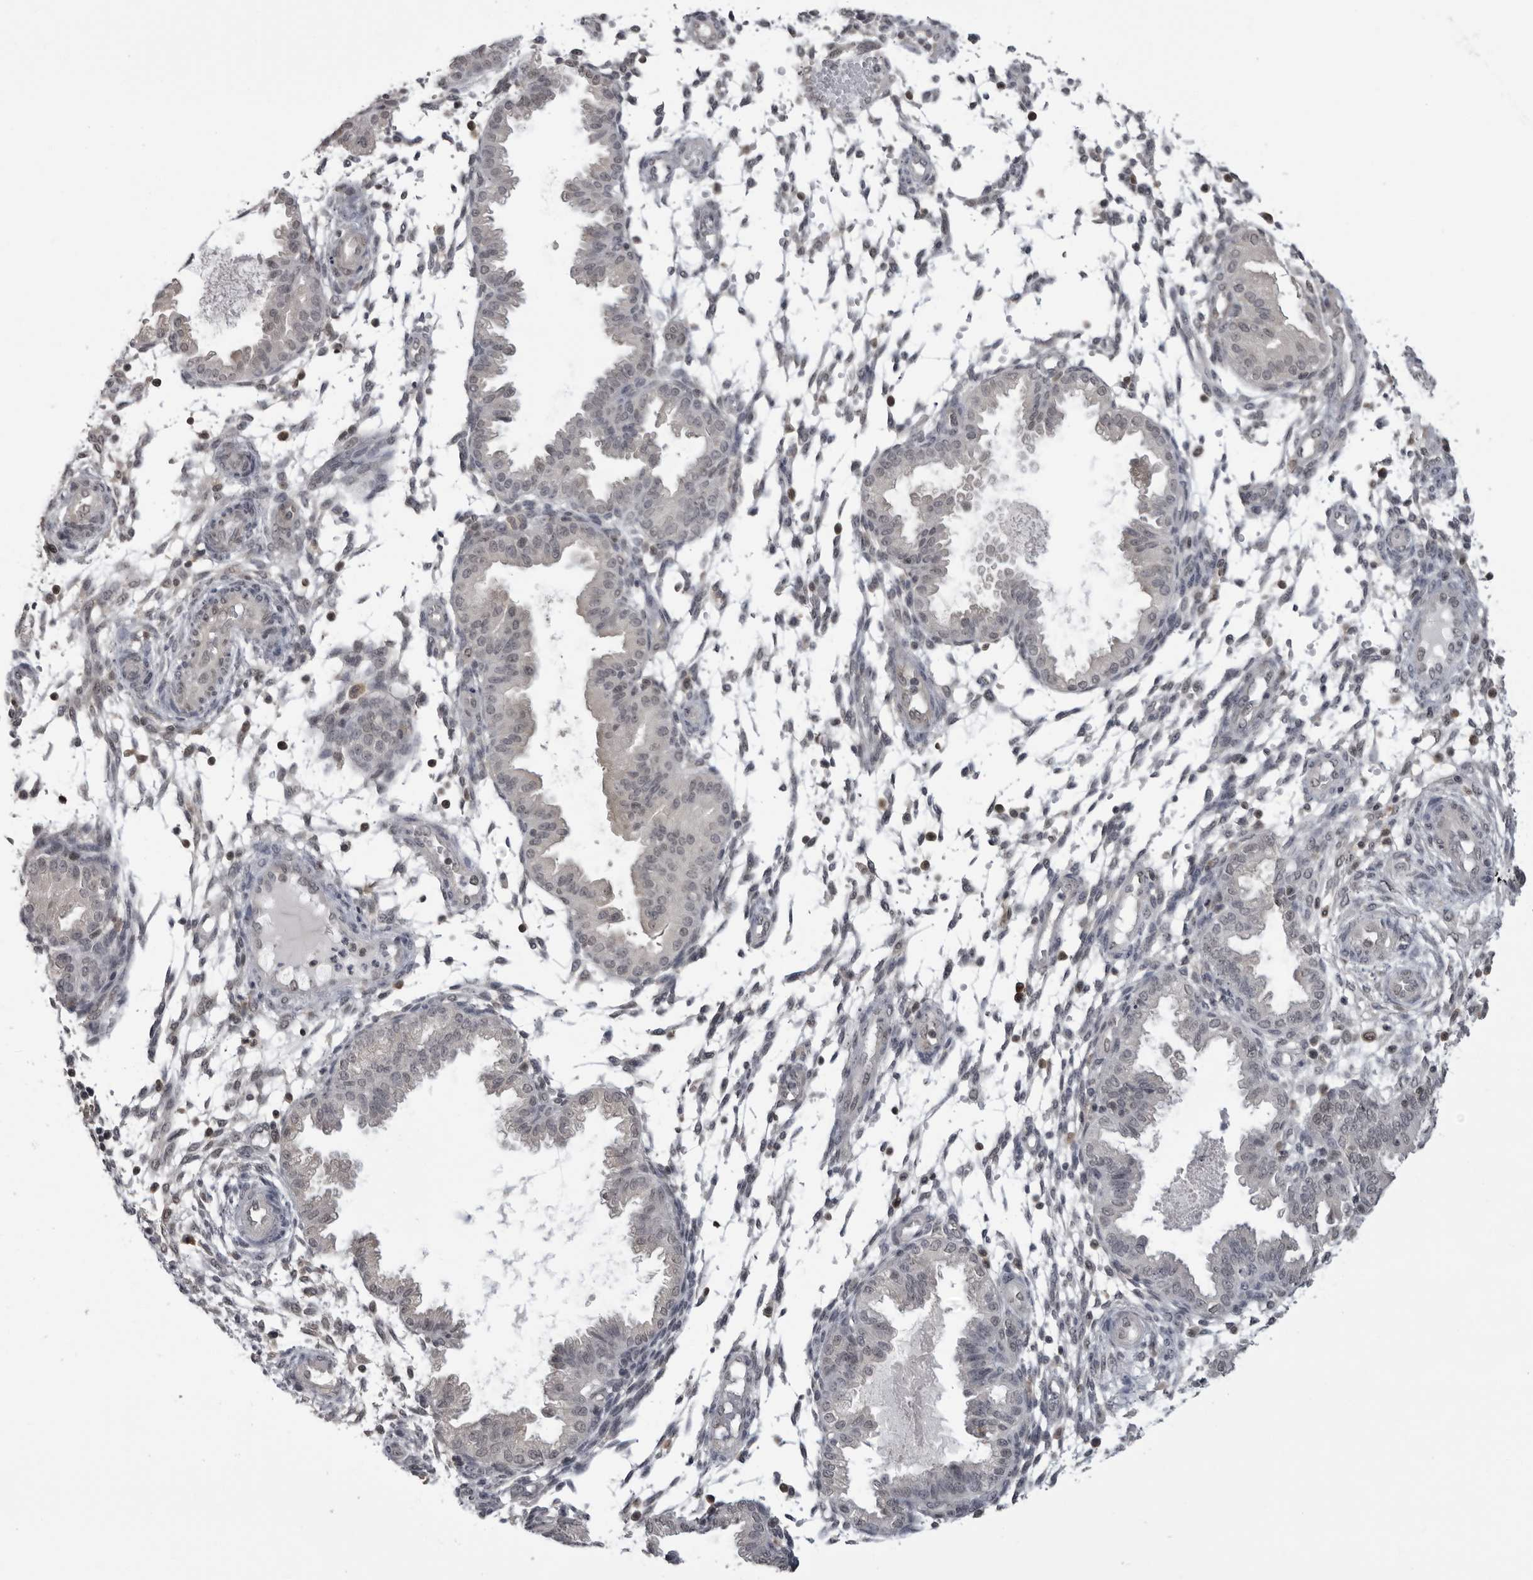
{"staining": {"intensity": "negative", "quantity": "none", "location": "none"}, "tissue": "endometrium", "cell_type": "Cells in endometrial stroma", "image_type": "normal", "snomed": [{"axis": "morphology", "description": "Normal tissue, NOS"}, {"axis": "topography", "description": "Endometrium"}], "caption": "High power microscopy histopathology image of an immunohistochemistry photomicrograph of normal endometrium, revealing no significant expression in cells in endometrial stroma.", "gene": "PDCL3", "patient": {"sex": "female", "age": 33}}